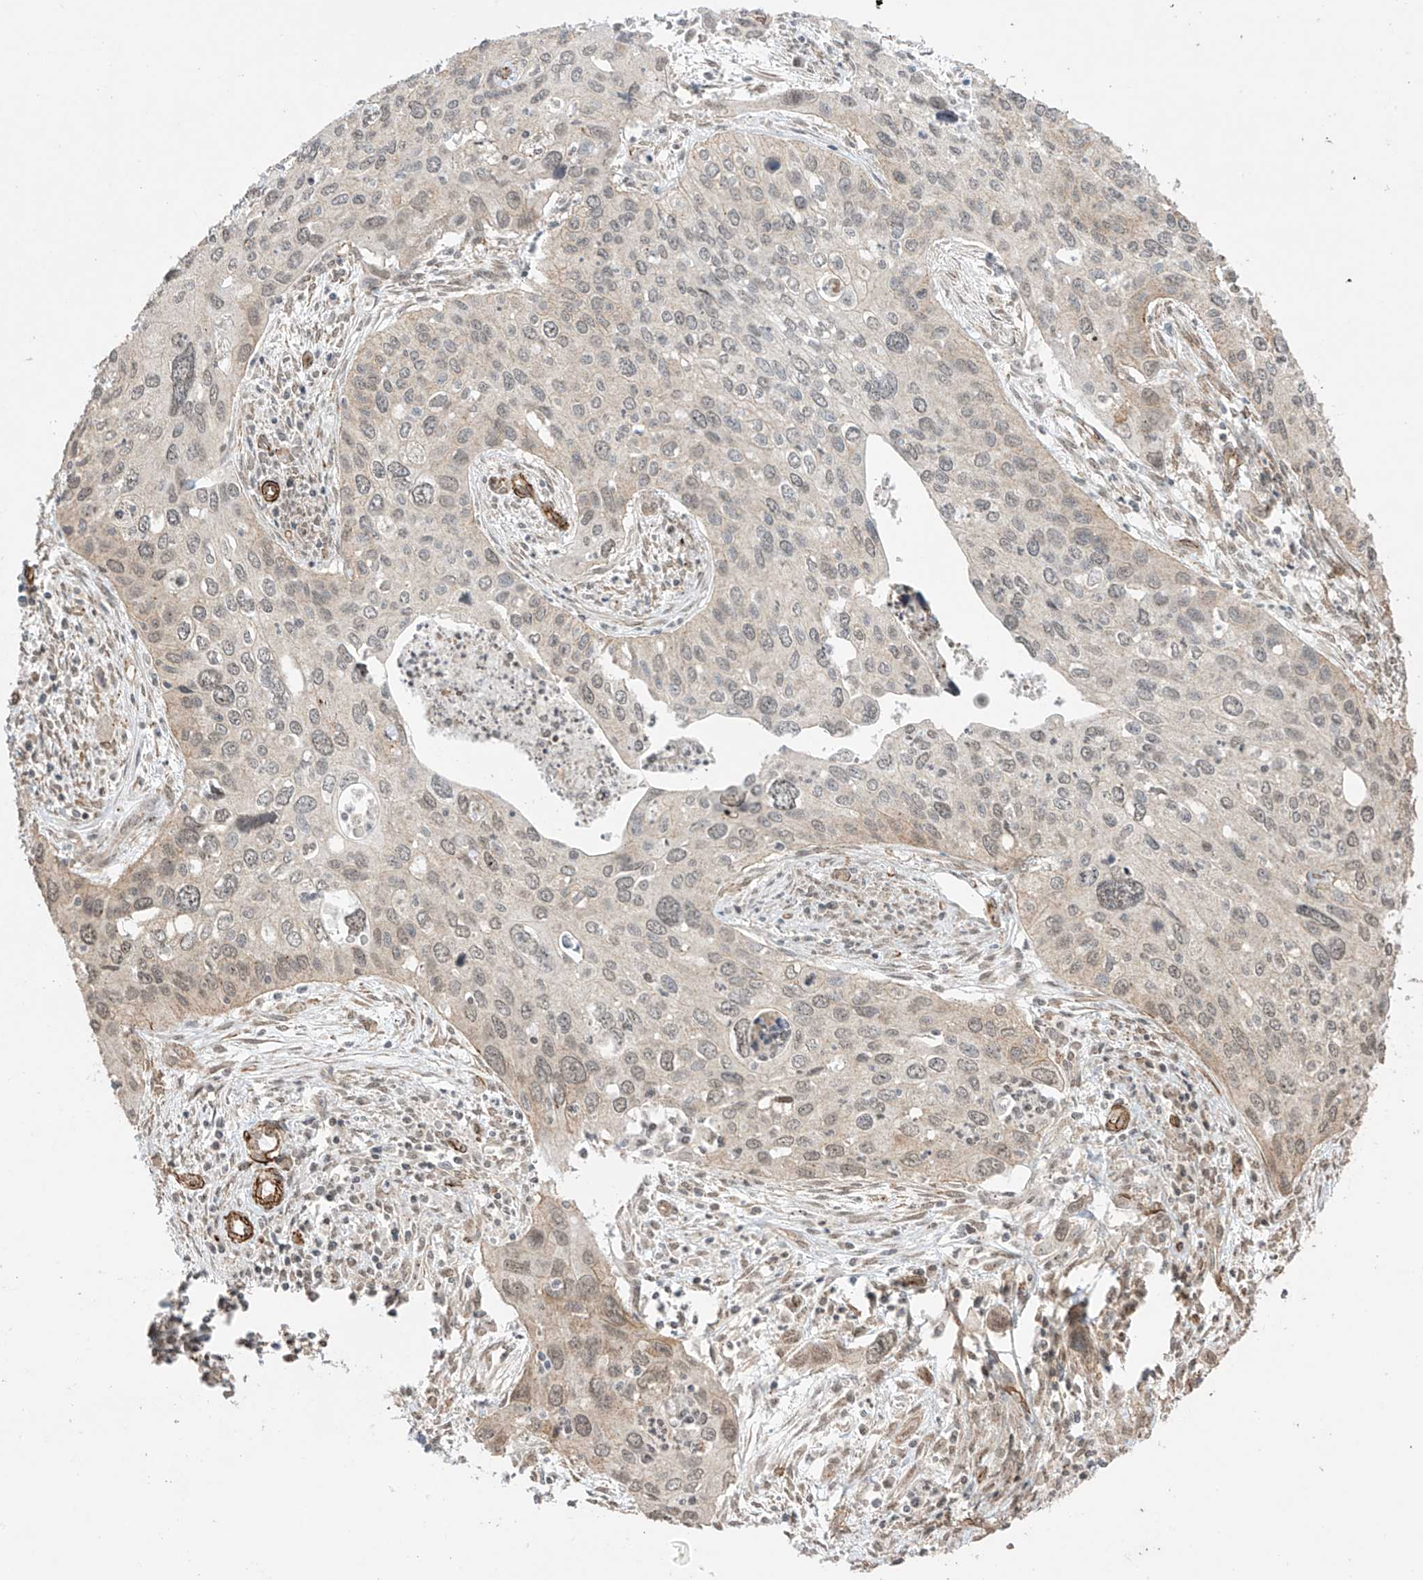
{"staining": {"intensity": "weak", "quantity": "<25%", "location": "cytoplasmic/membranous,nuclear"}, "tissue": "cervical cancer", "cell_type": "Tumor cells", "image_type": "cancer", "snomed": [{"axis": "morphology", "description": "Squamous cell carcinoma, NOS"}, {"axis": "topography", "description": "Cervix"}], "caption": "Immunohistochemistry of cervical cancer (squamous cell carcinoma) displays no staining in tumor cells.", "gene": "TTLL5", "patient": {"sex": "female", "age": 55}}